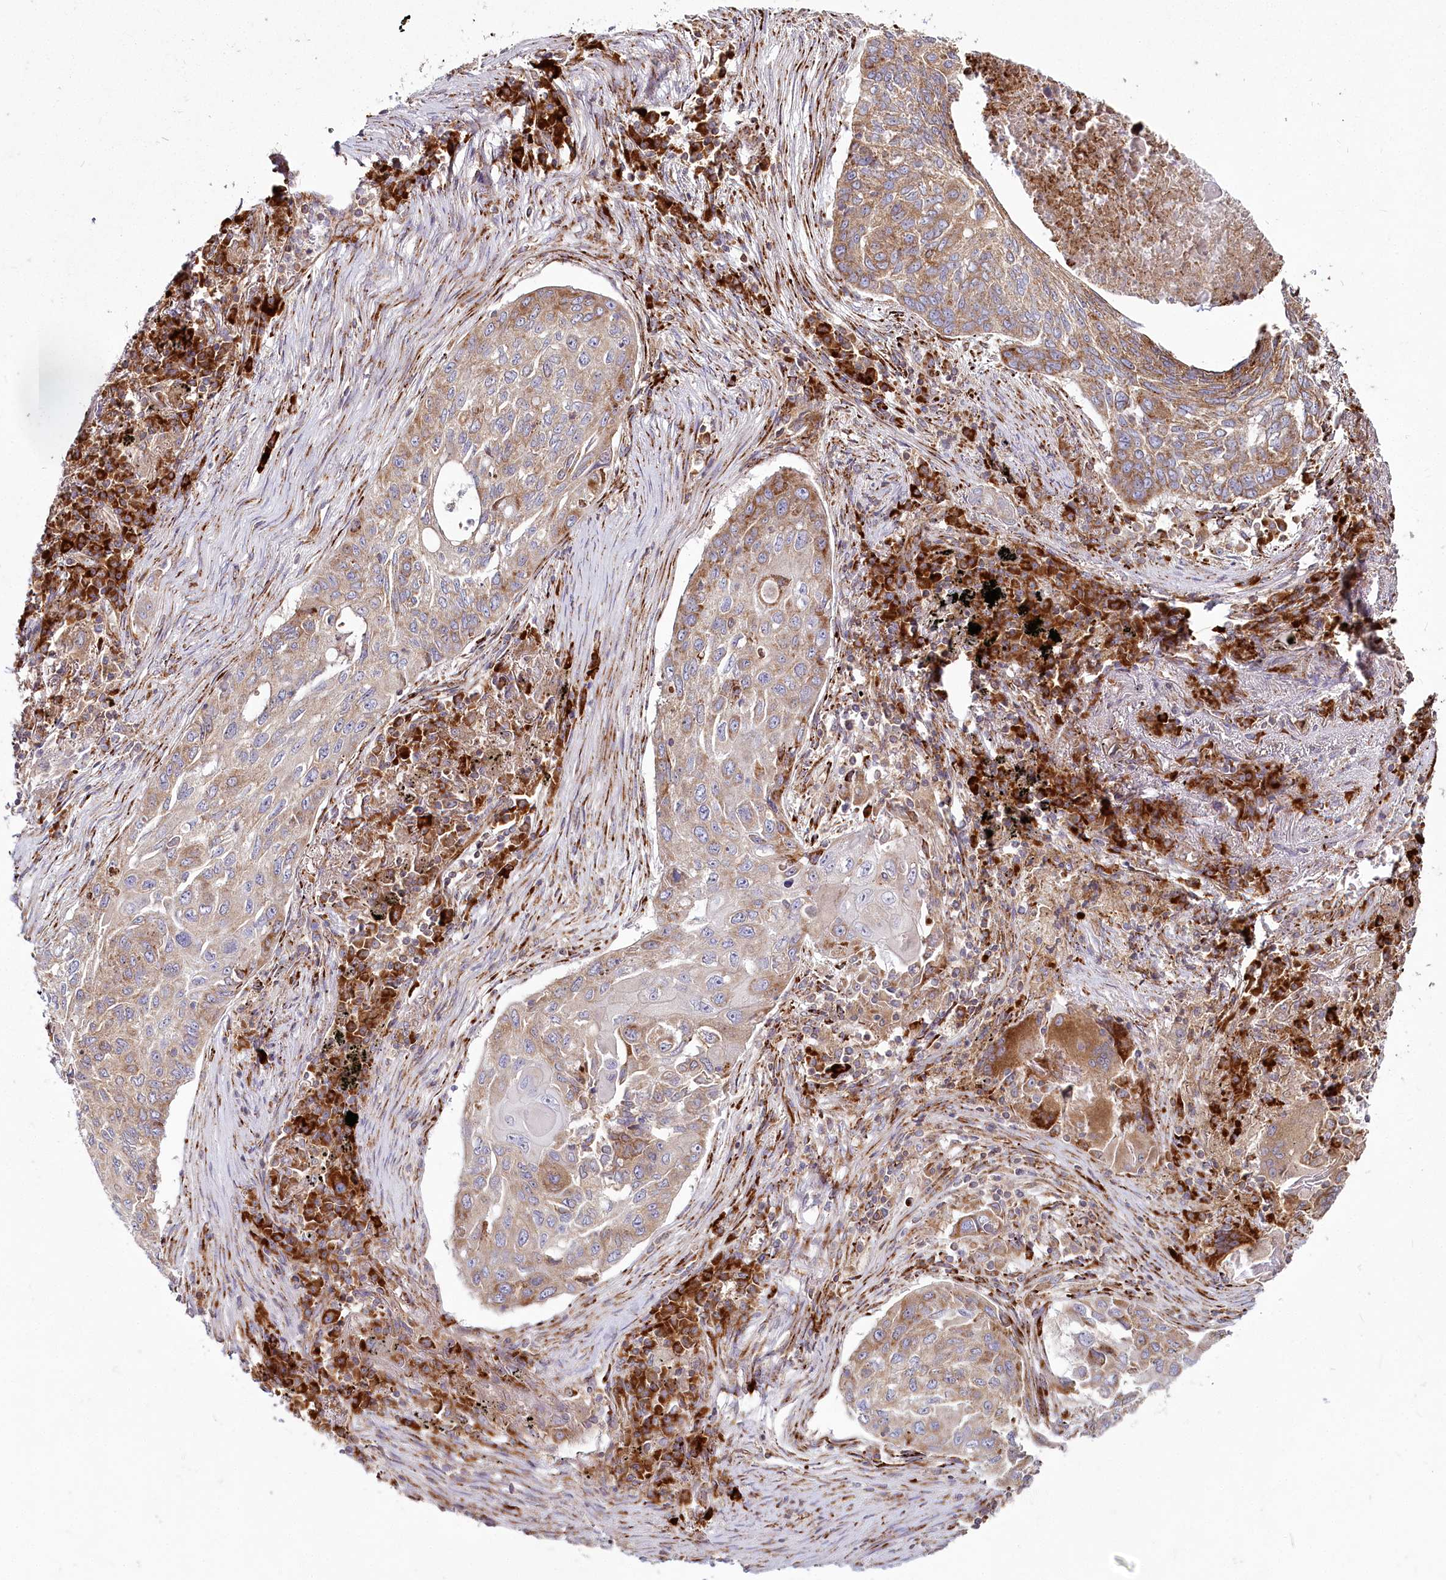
{"staining": {"intensity": "moderate", "quantity": "25%-75%", "location": "cytoplasmic/membranous"}, "tissue": "lung cancer", "cell_type": "Tumor cells", "image_type": "cancer", "snomed": [{"axis": "morphology", "description": "Squamous cell carcinoma, NOS"}, {"axis": "topography", "description": "Lung"}], "caption": "Human lung cancer stained with a brown dye reveals moderate cytoplasmic/membranous positive positivity in about 25%-75% of tumor cells.", "gene": "POGLUT1", "patient": {"sex": "female", "age": 63}}